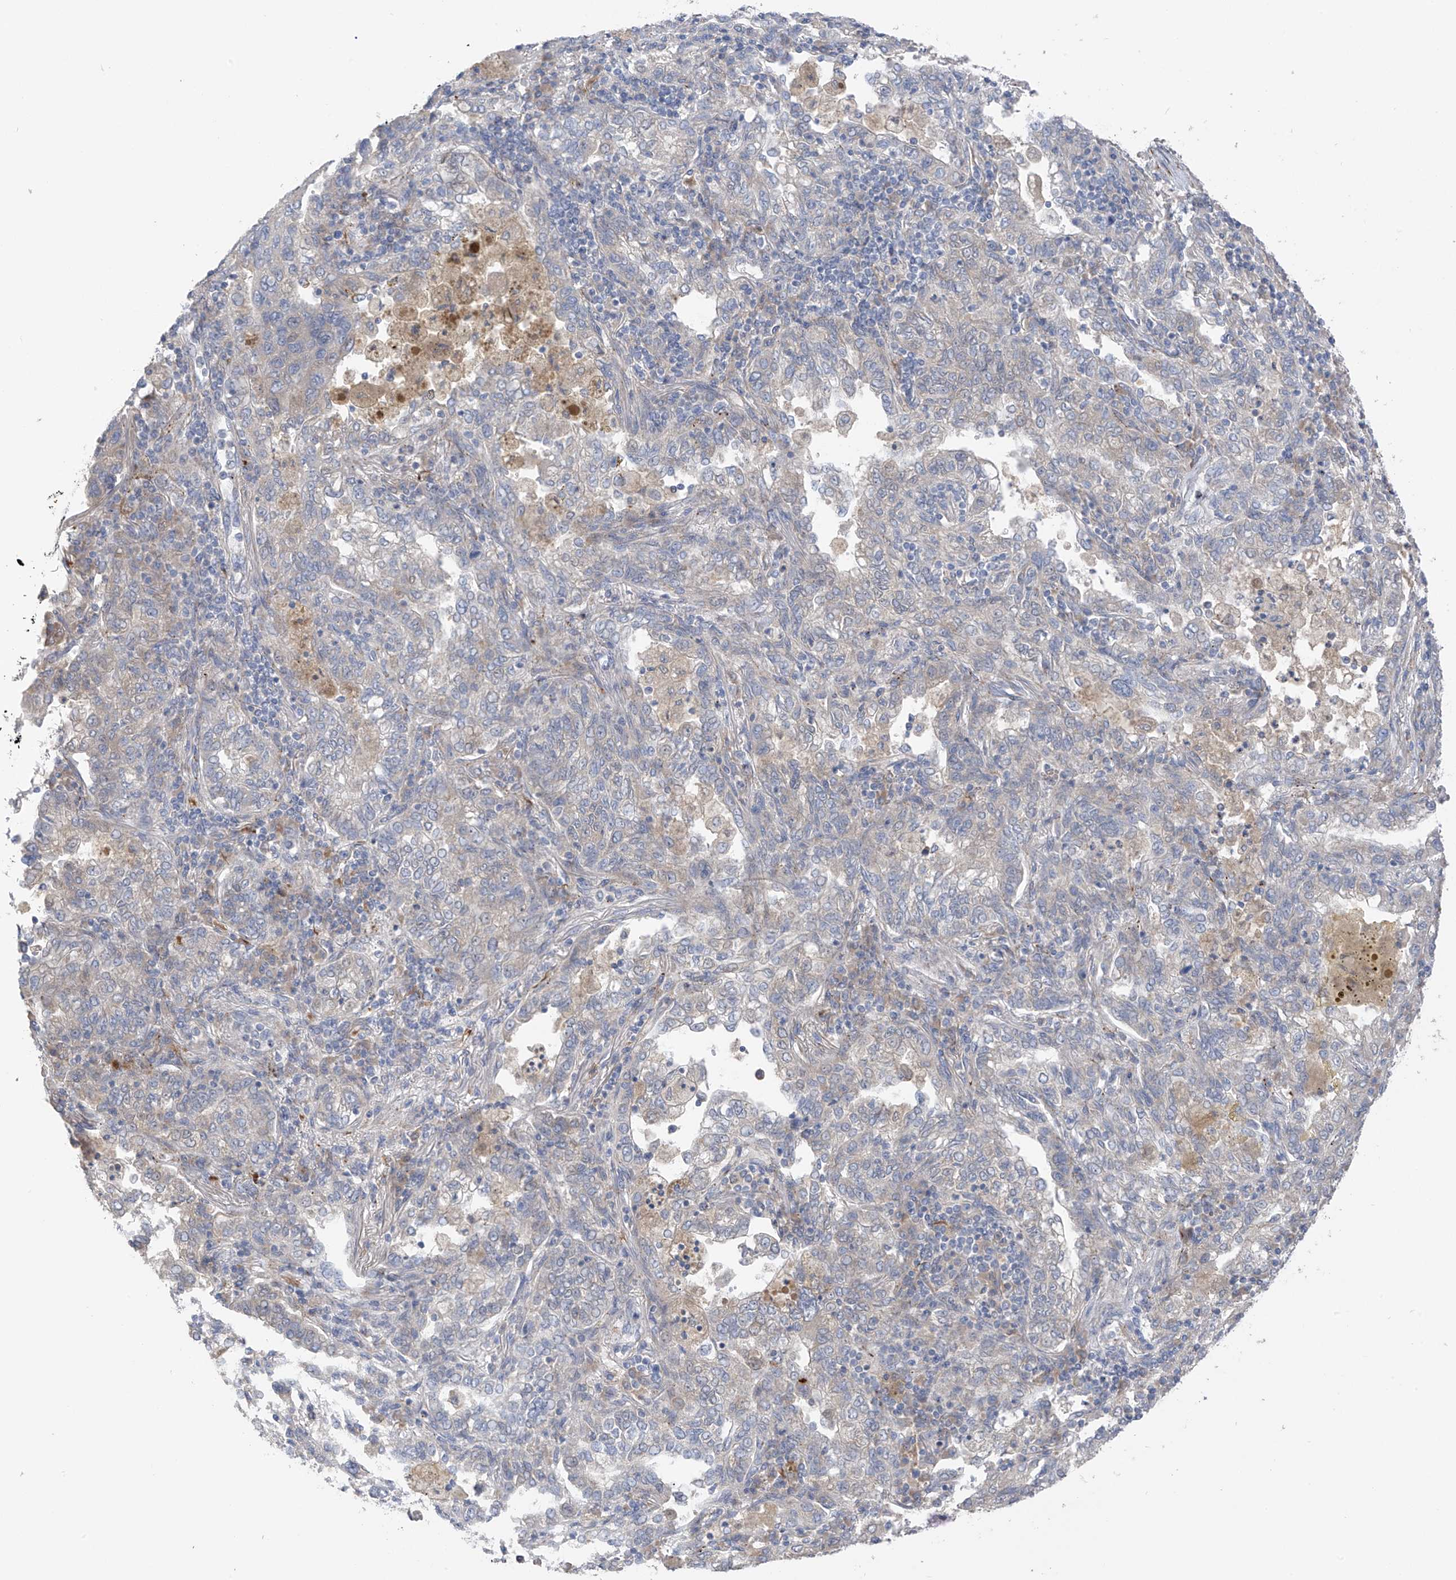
{"staining": {"intensity": "negative", "quantity": "none", "location": "none"}, "tissue": "lung cancer", "cell_type": "Tumor cells", "image_type": "cancer", "snomed": [{"axis": "morphology", "description": "Adenocarcinoma, NOS"}, {"axis": "topography", "description": "Lung"}], "caption": "The image reveals no staining of tumor cells in lung cancer. (Brightfield microscopy of DAB (3,3'-diaminobenzidine) immunohistochemistry at high magnification).", "gene": "NALCN", "patient": {"sex": "male", "age": 49}}